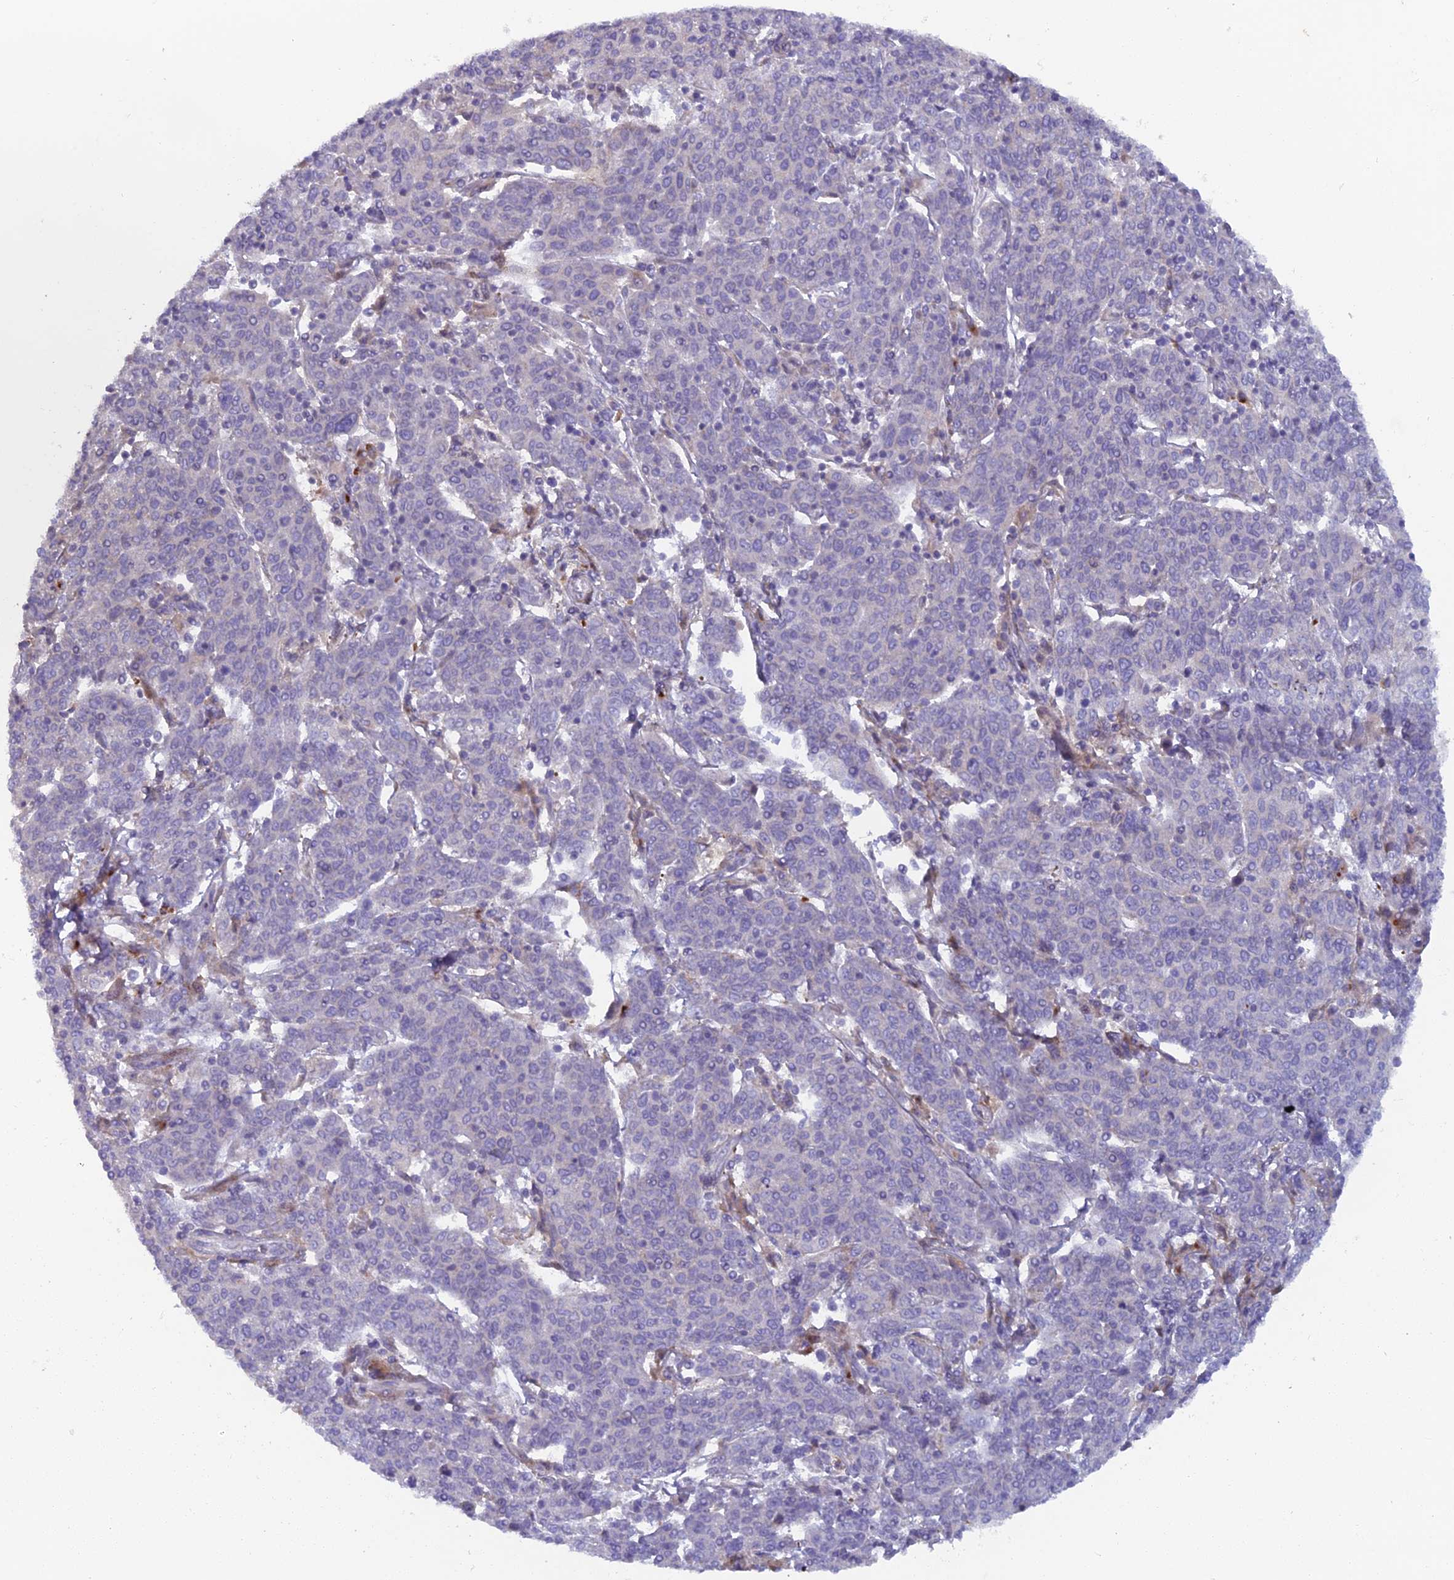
{"staining": {"intensity": "negative", "quantity": "none", "location": "none"}, "tissue": "cervical cancer", "cell_type": "Tumor cells", "image_type": "cancer", "snomed": [{"axis": "morphology", "description": "Squamous cell carcinoma, NOS"}, {"axis": "topography", "description": "Cervix"}], "caption": "Tumor cells are negative for brown protein staining in cervical squamous cell carcinoma.", "gene": "B9D2", "patient": {"sex": "female", "age": 67}}